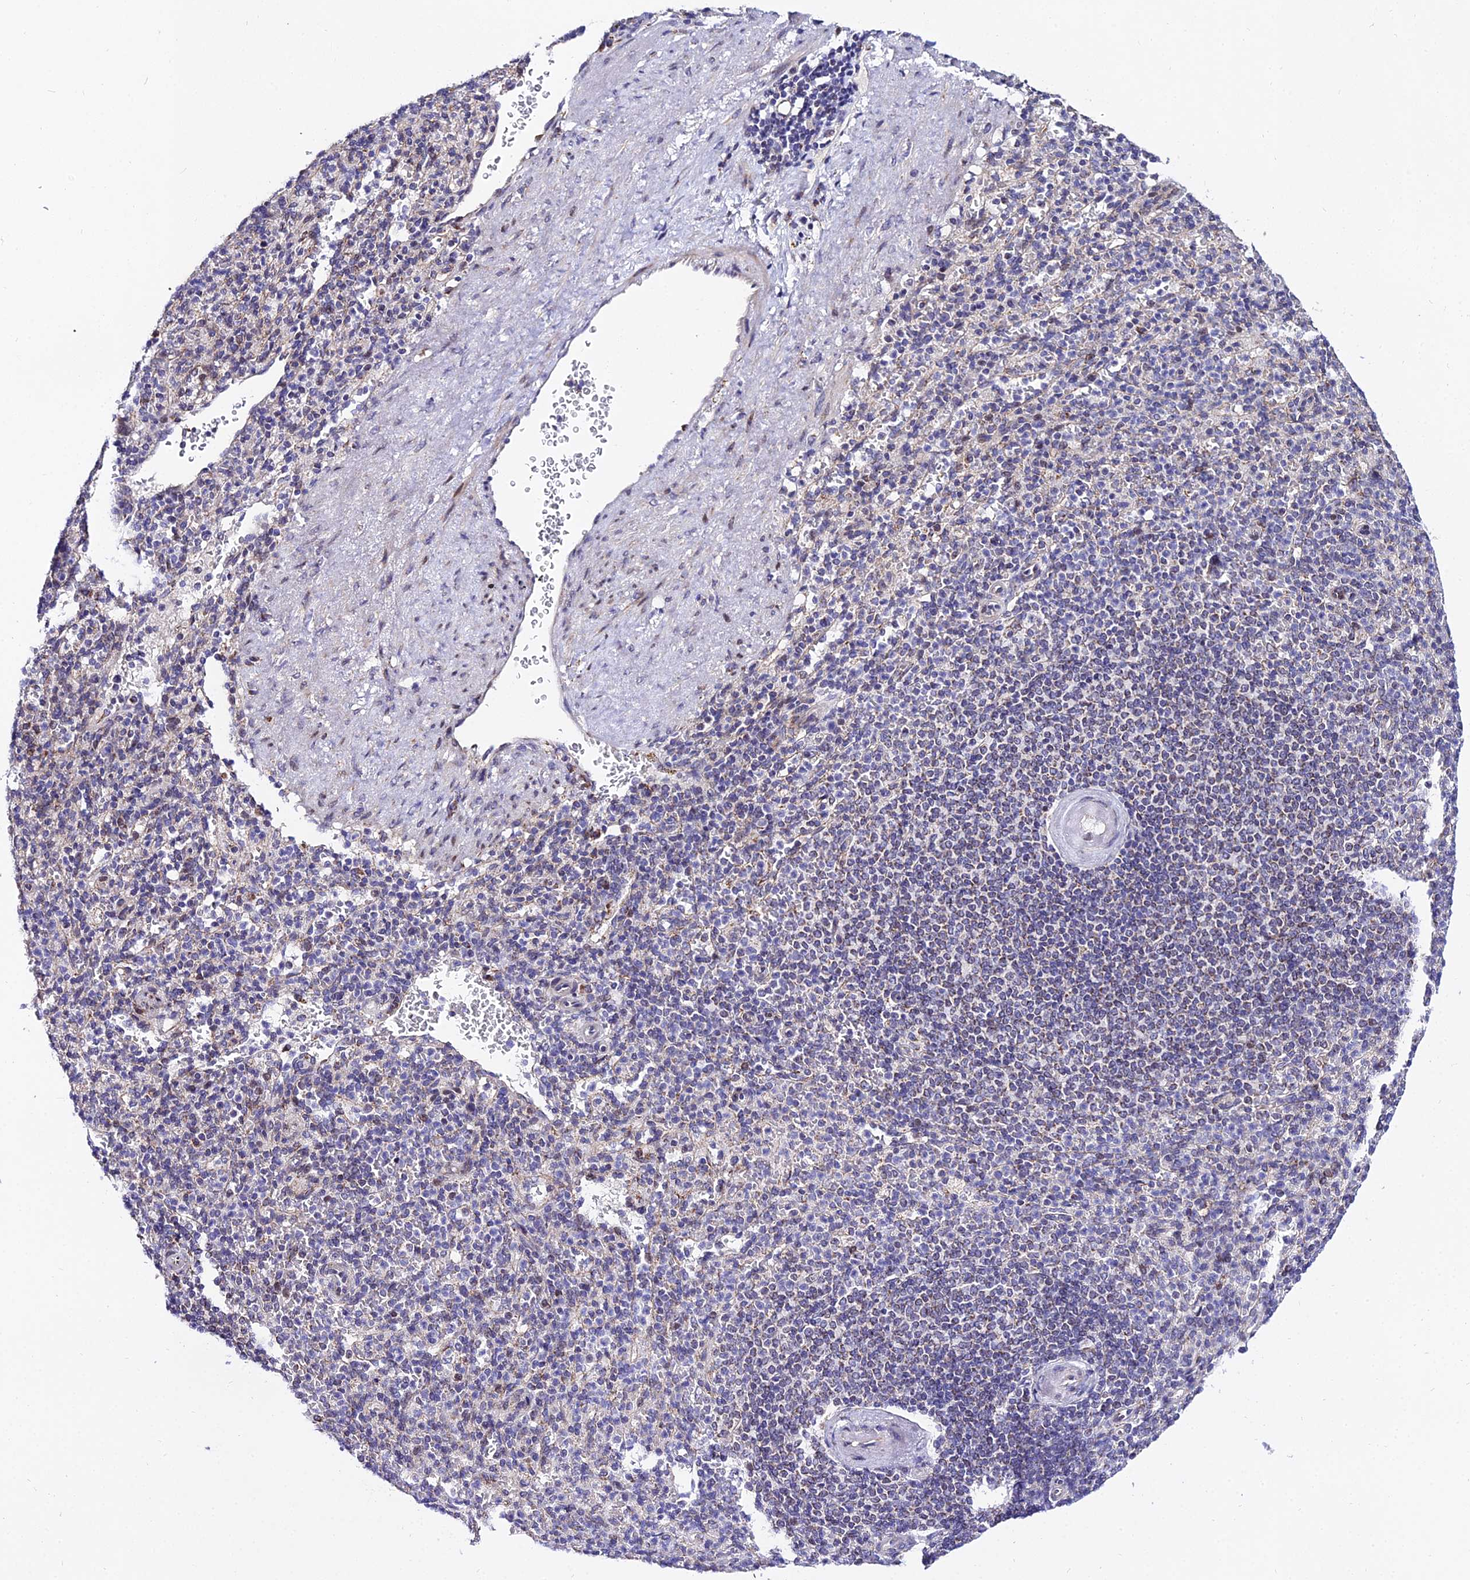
{"staining": {"intensity": "negative", "quantity": "none", "location": "none"}, "tissue": "spleen", "cell_type": "Cells in red pulp", "image_type": "normal", "snomed": [{"axis": "morphology", "description": "Normal tissue, NOS"}, {"axis": "topography", "description": "Spleen"}], "caption": "High power microscopy histopathology image of an IHC histopathology image of benign spleen, revealing no significant staining in cells in red pulp.", "gene": "ATP5PB", "patient": {"sex": "female", "age": 74}}